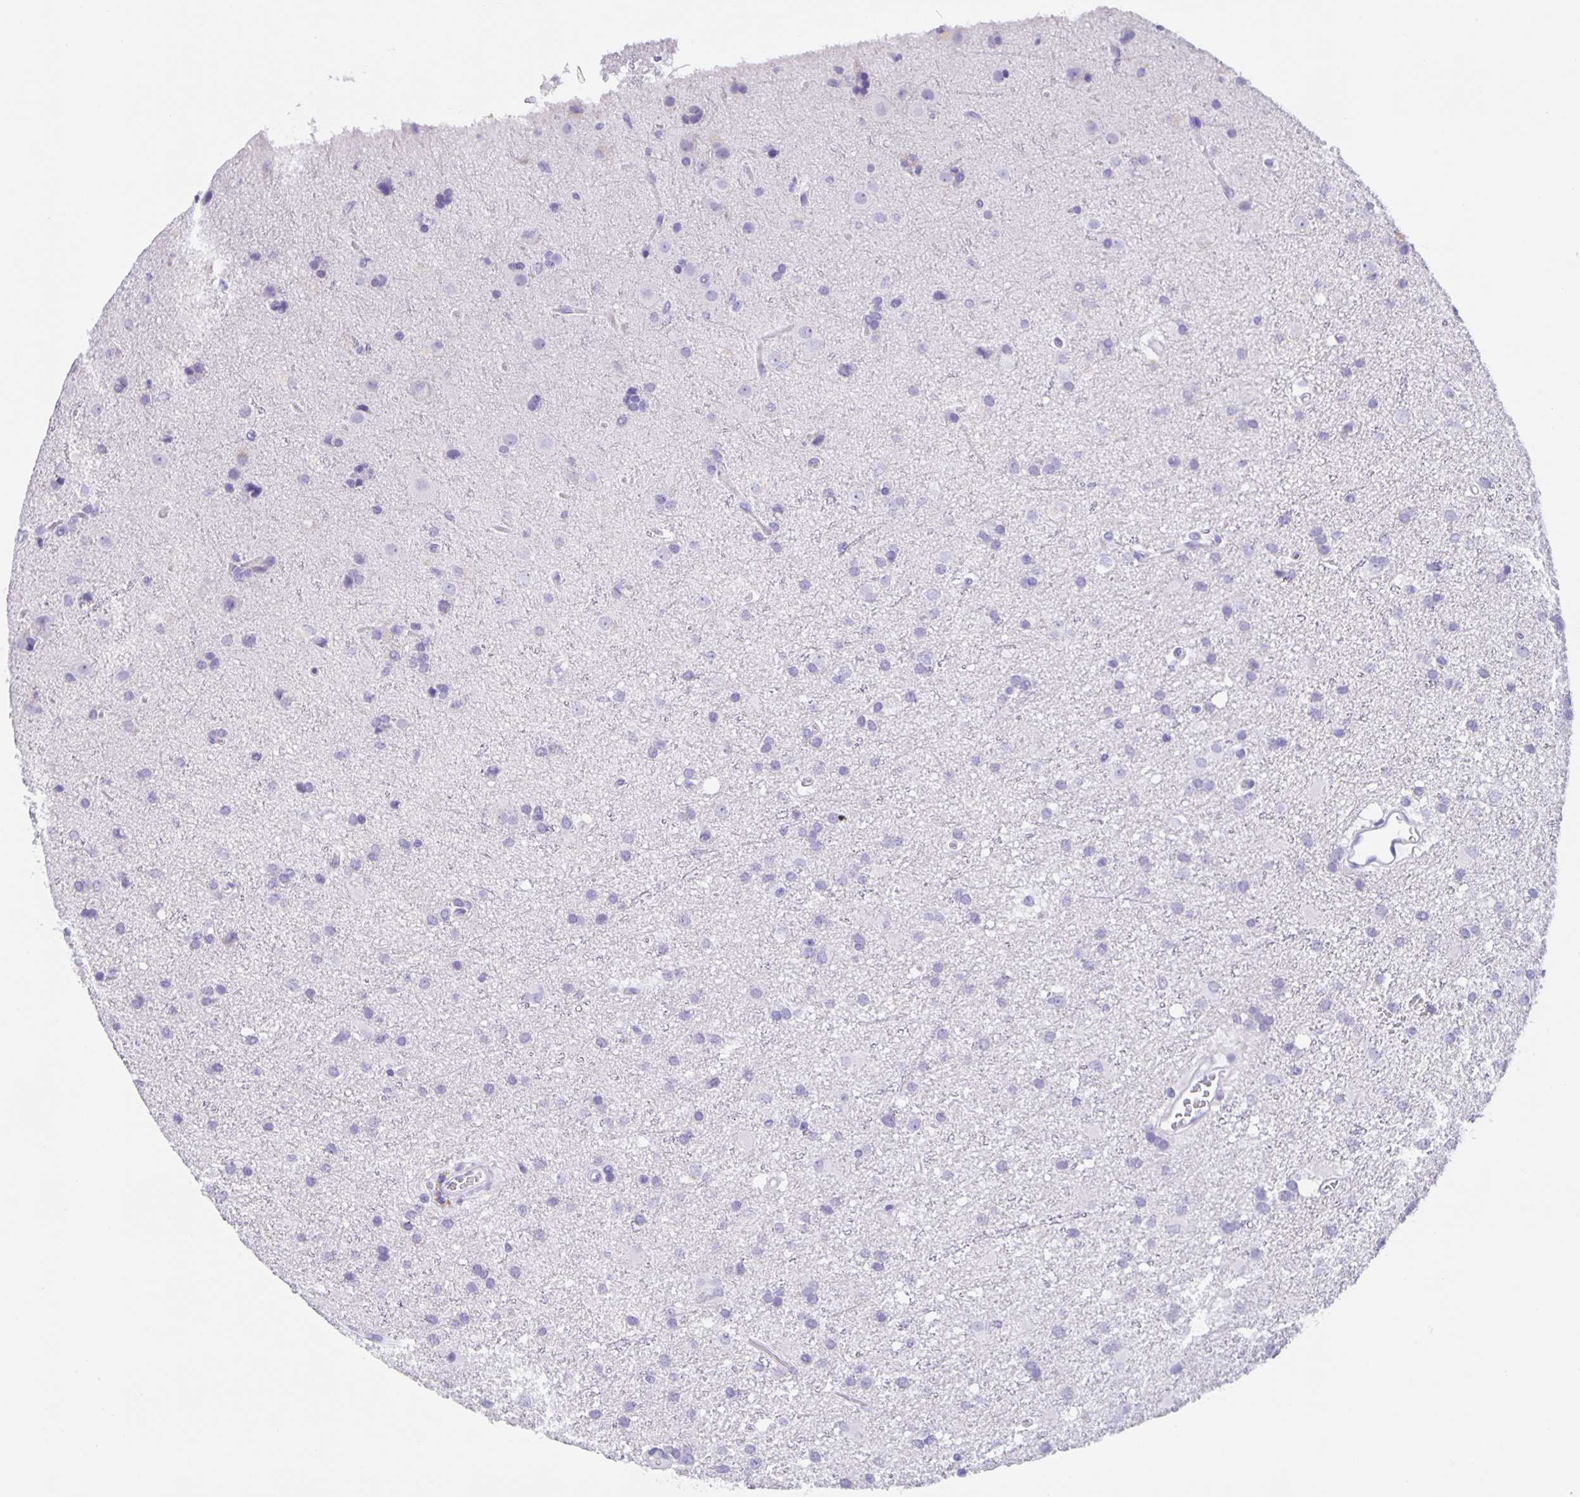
{"staining": {"intensity": "negative", "quantity": "none", "location": "none"}, "tissue": "glioma", "cell_type": "Tumor cells", "image_type": "cancer", "snomed": [{"axis": "morphology", "description": "Glioma, malignant, High grade"}, {"axis": "topography", "description": "Brain"}], "caption": "Immunohistochemical staining of human glioma demonstrates no significant staining in tumor cells. Brightfield microscopy of immunohistochemistry (IHC) stained with DAB (3,3'-diaminobenzidine) (brown) and hematoxylin (blue), captured at high magnification.", "gene": "GUCA2A", "patient": {"sex": "male", "age": 55}}